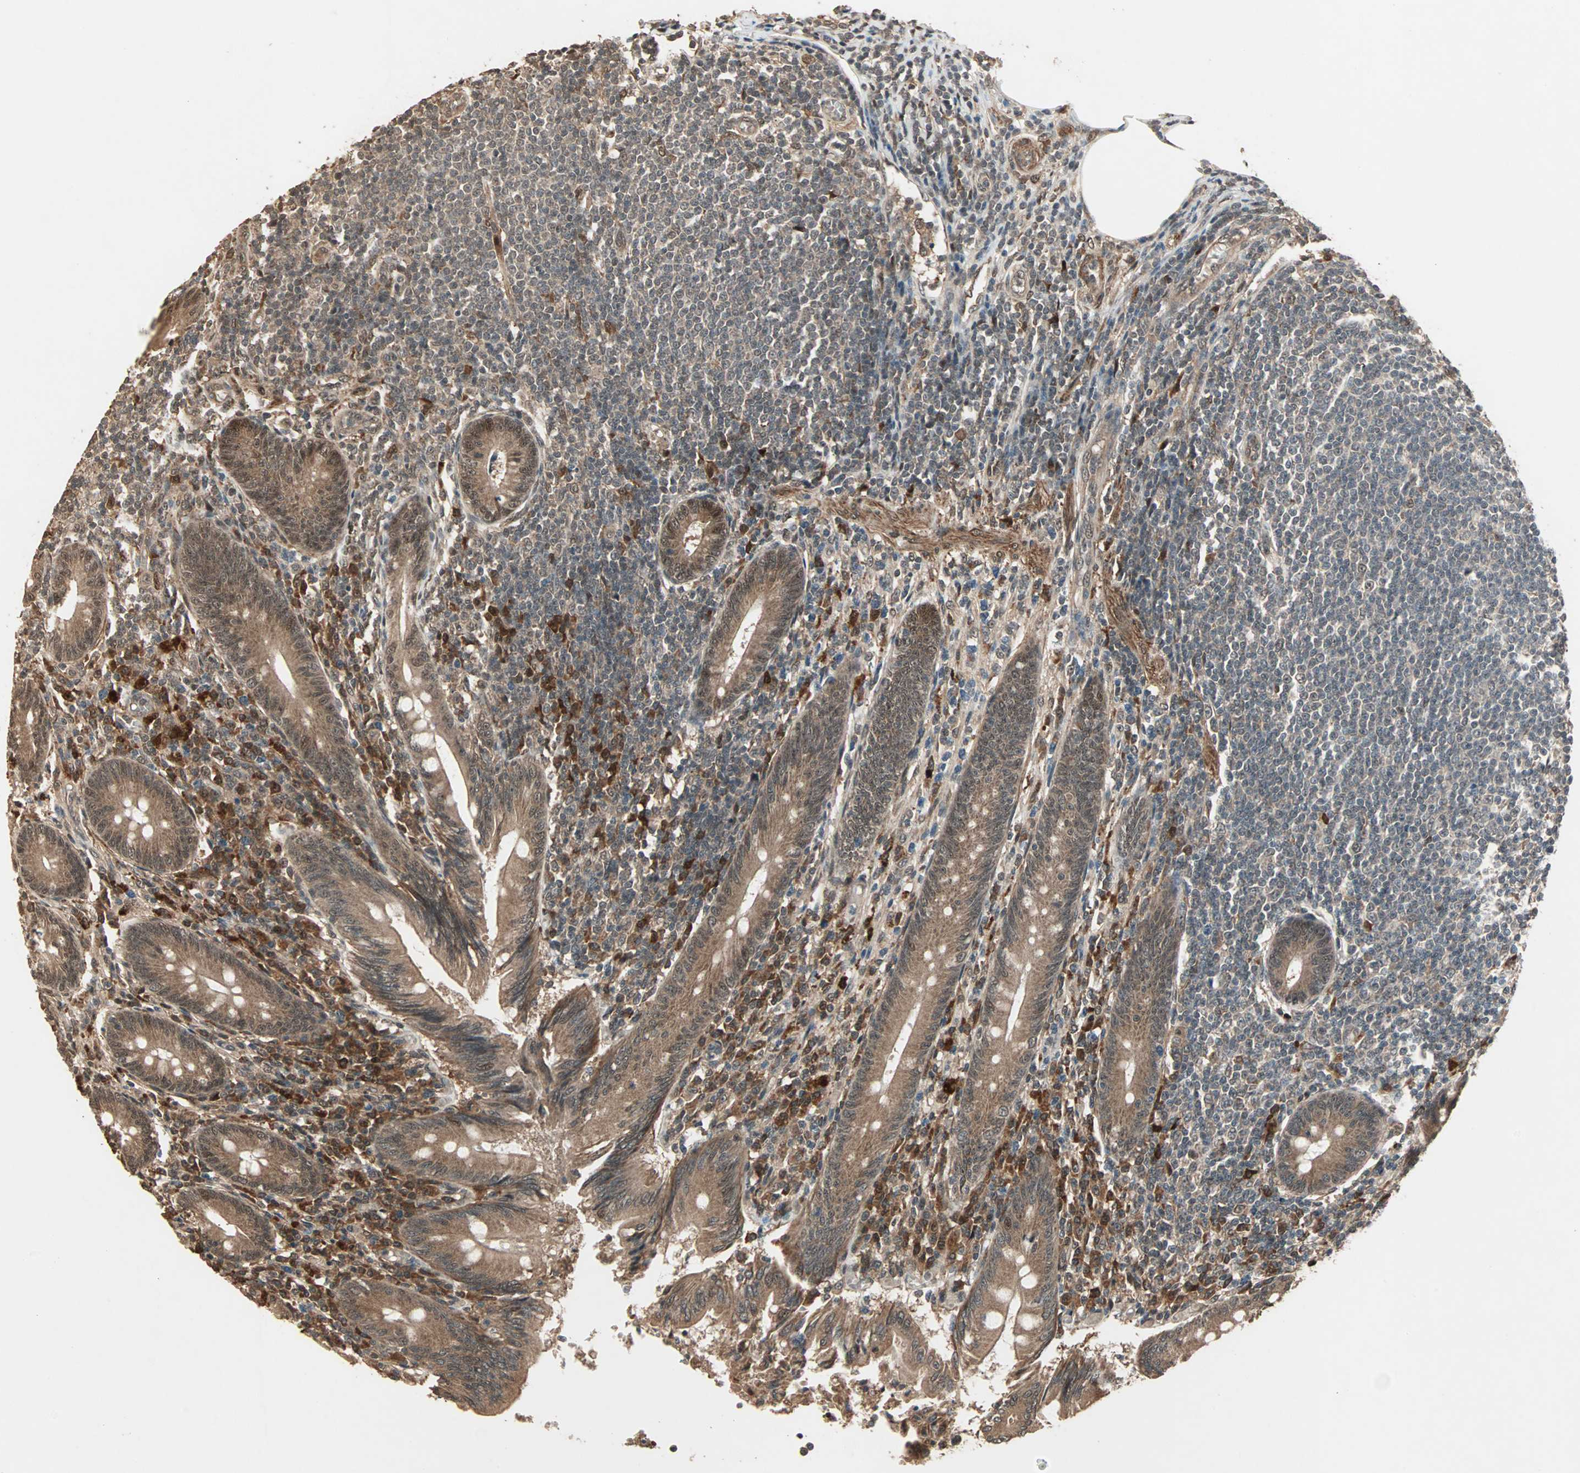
{"staining": {"intensity": "strong", "quantity": ">75%", "location": "cytoplasmic/membranous,nuclear"}, "tissue": "appendix", "cell_type": "Glandular cells", "image_type": "normal", "snomed": [{"axis": "morphology", "description": "Normal tissue, NOS"}, {"axis": "morphology", "description": "Inflammation, NOS"}, {"axis": "topography", "description": "Appendix"}], "caption": "Benign appendix exhibits strong cytoplasmic/membranous,nuclear staining in about >75% of glandular cells.", "gene": "ZSCAN31", "patient": {"sex": "male", "age": 46}}